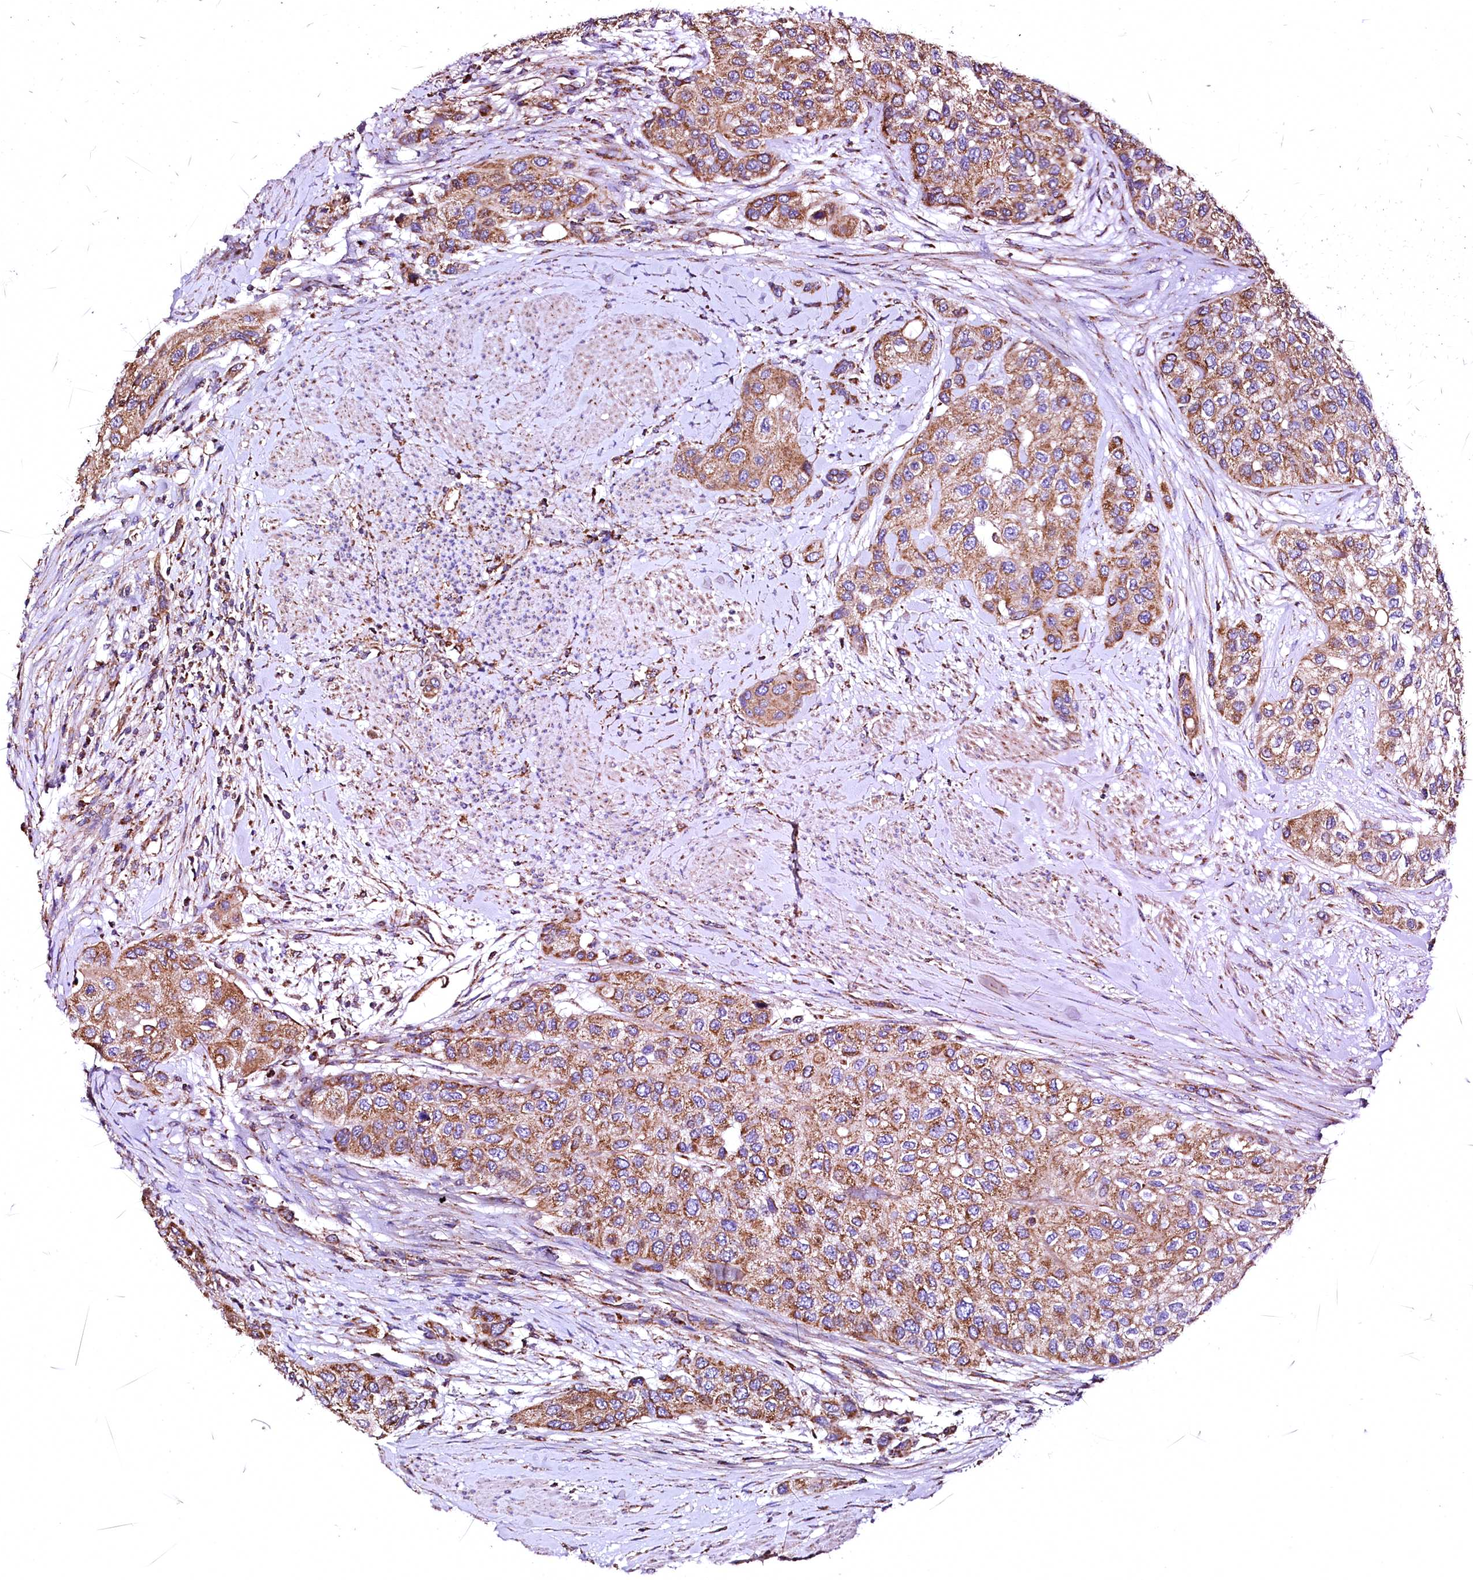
{"staining": {"intensity": "moderate", "quantity": ">75%", "location": "cytoplasmic/membranous"}, "tissue": "urothelial cancer", "cell_type": "Tumor cells", "image_type": "cancer", "snomed": [{"axis": "morphology", "description": "Normal tissue, NOS"}, {"axis": "morphology", "description": "Urothelial carcinoma, High grade"}, {"axis": "topography", "description": "Vascular tissue"}, {"axis": "topography", "description": "Urinary bladder"}], "caption": "Approximately >75% of tumor cells in urothelial carcinoma (high-grade) show moderate cytoplasmic/membranous protein positivity as visualized by brown immunohistochemical staining.", "gene": "NUDT15", "patient": {"sex": "female", "age": 56}}